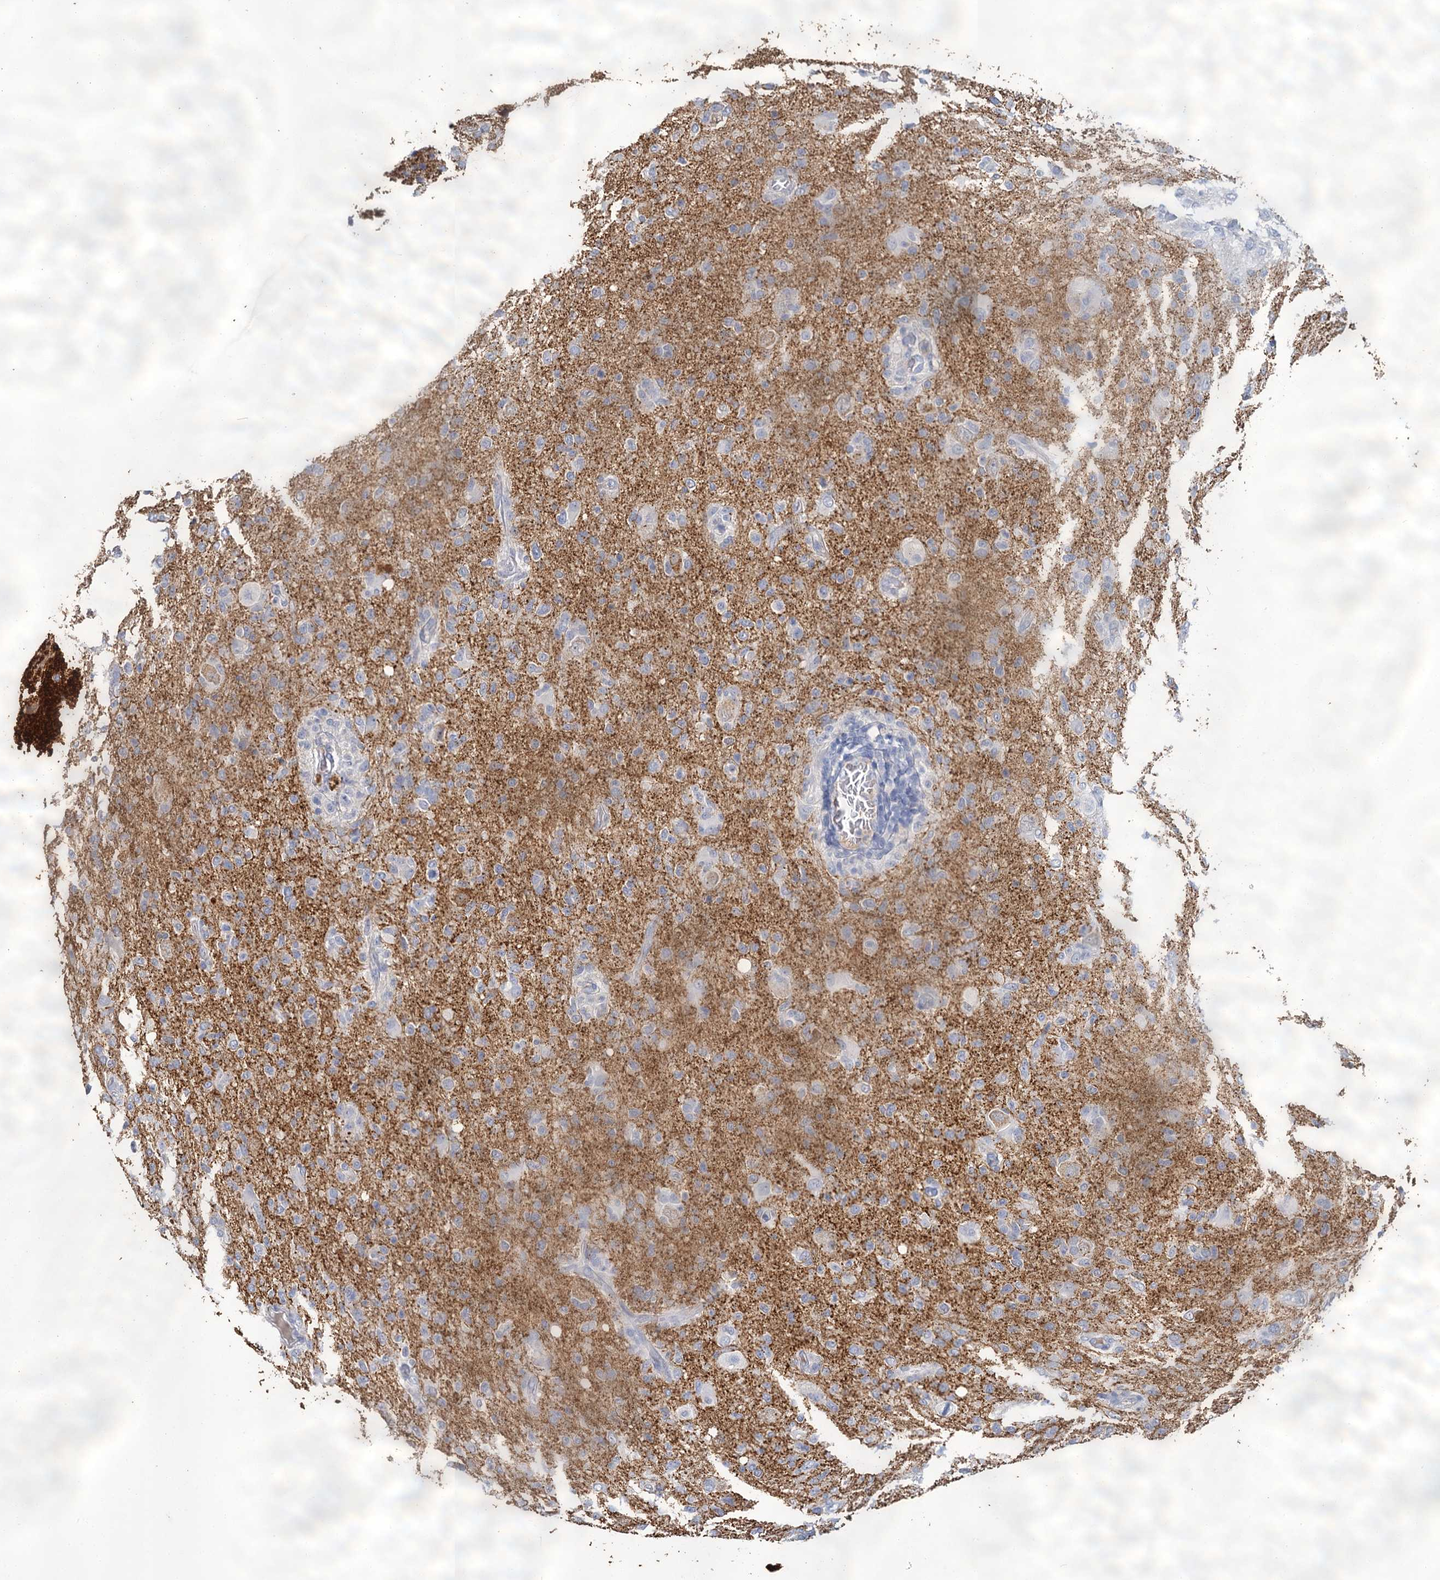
{"staining": {"intensity": "negative", "quantity": "none", "location": "none"}, "tissue": "glioma", "cell_type": "Tumor cells", "image_type": "cancer", "snomed": [{"axis": "morphology", "description": "Glioma, malignant, High grade"}, {"axis": "topography", "description": "Brain"}], "caption": "High power microscopy photomicrograph of an immunohistochemistry micrograph of glioma, revealing no significant positivity in tumor cells.", "gene": "SNCB", "patient": {"sex": "female", "age": 57}}